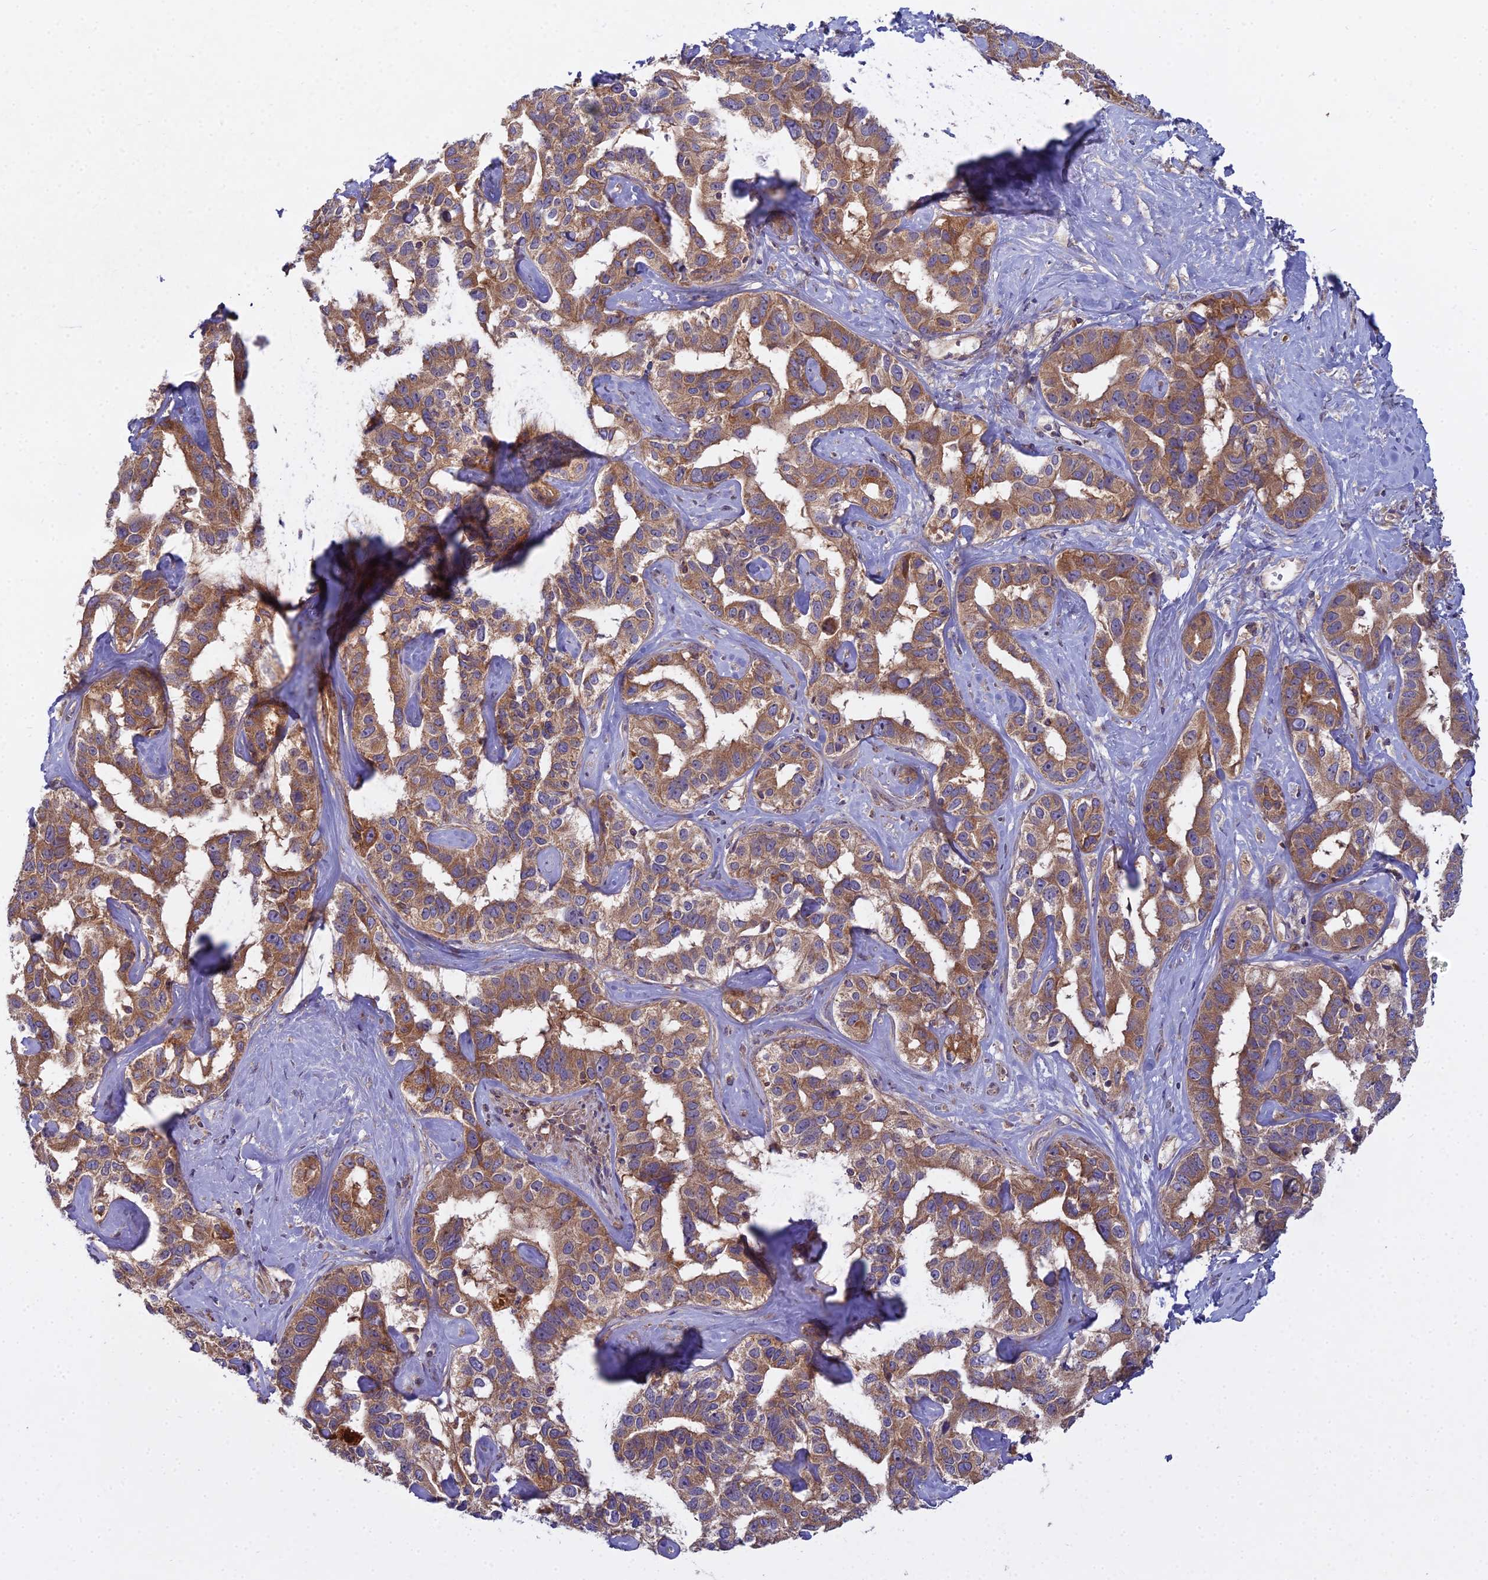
{"staining": {"intensity": "moderate", "quantity": ">75%", "location": "cytoplasmic/membranous"}, "tissue": "liver cancer", "cell_type": "Tumor cells", "image_type": "cancer", "snomed": [{"axis": "morphology", "description": "Cholangiocarcinoma"}, {"axis": "topography", "description": "Liver"}], "caption": "An image of liver cholangiocarcinoma stained for a protein shows moderate cytoplasmic/membranous brown staining in tumor cells. (DAB (3,3'-diaminobenzidine) = brown stain, brightfield microscopy at high magnification).", "gene": "CCDC167", "patient": {"sex": "male", "age": 59}}